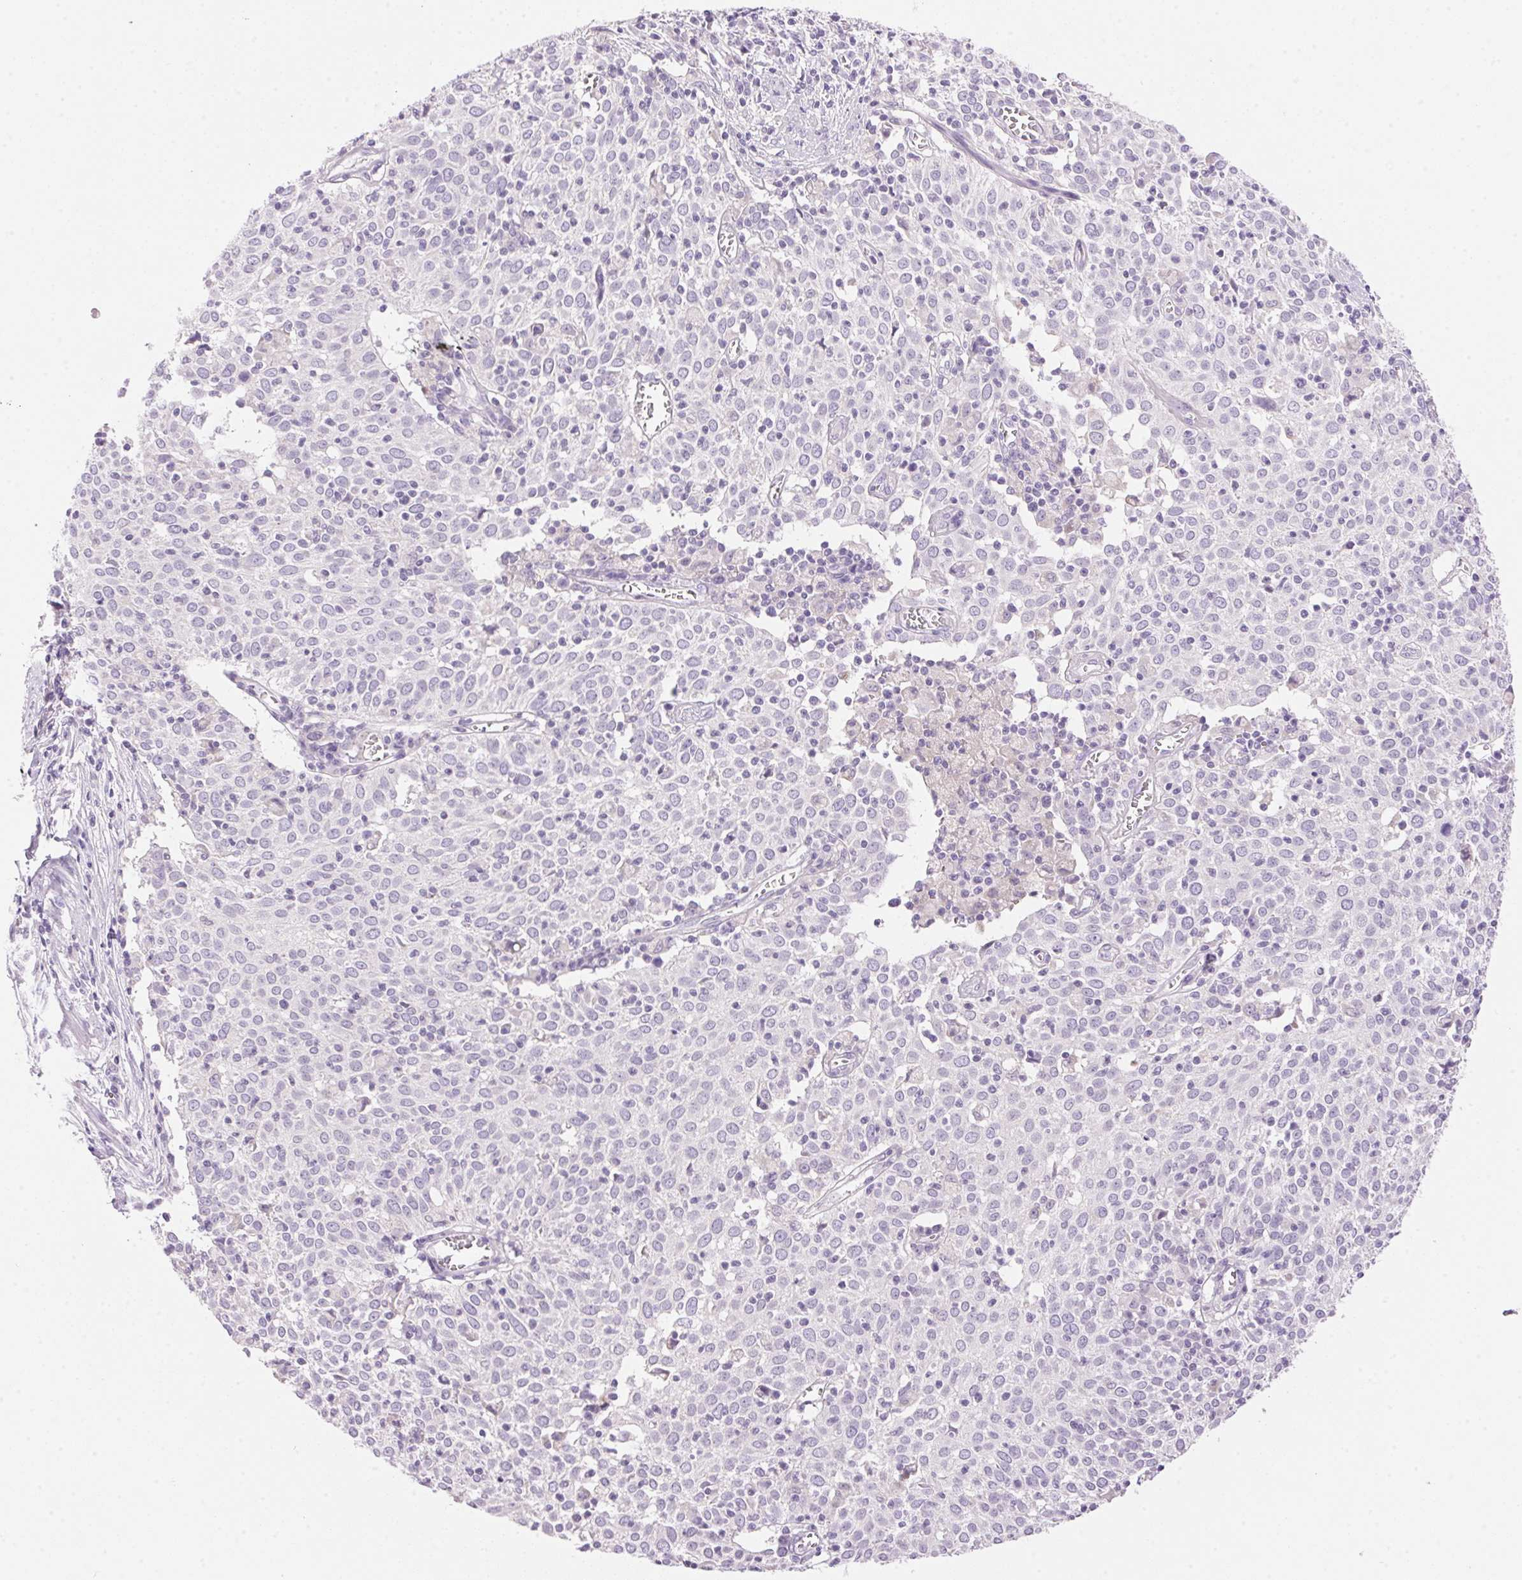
{"staining": {"intensity": "negative", "quantity": "none", "location": "none"}, "tissue": "cervical cancer", "cell_type": "Tumor cells", "image_type": "cancer", "snomed": [{"axis": "morphology", "description": "Squamous cell carcinoma, NOS"}, {"axis": "topography", "description": "Cervix"}], "caption": "An immunohistochemistry (IHC) histopathology image of cervical squamous cell carcinoma is shown. There is no staining in tumor cells of cervical squamous cell carcinoma.", "gene": "HSD17B2", "patient": {"sex": "female", "age": 39}}